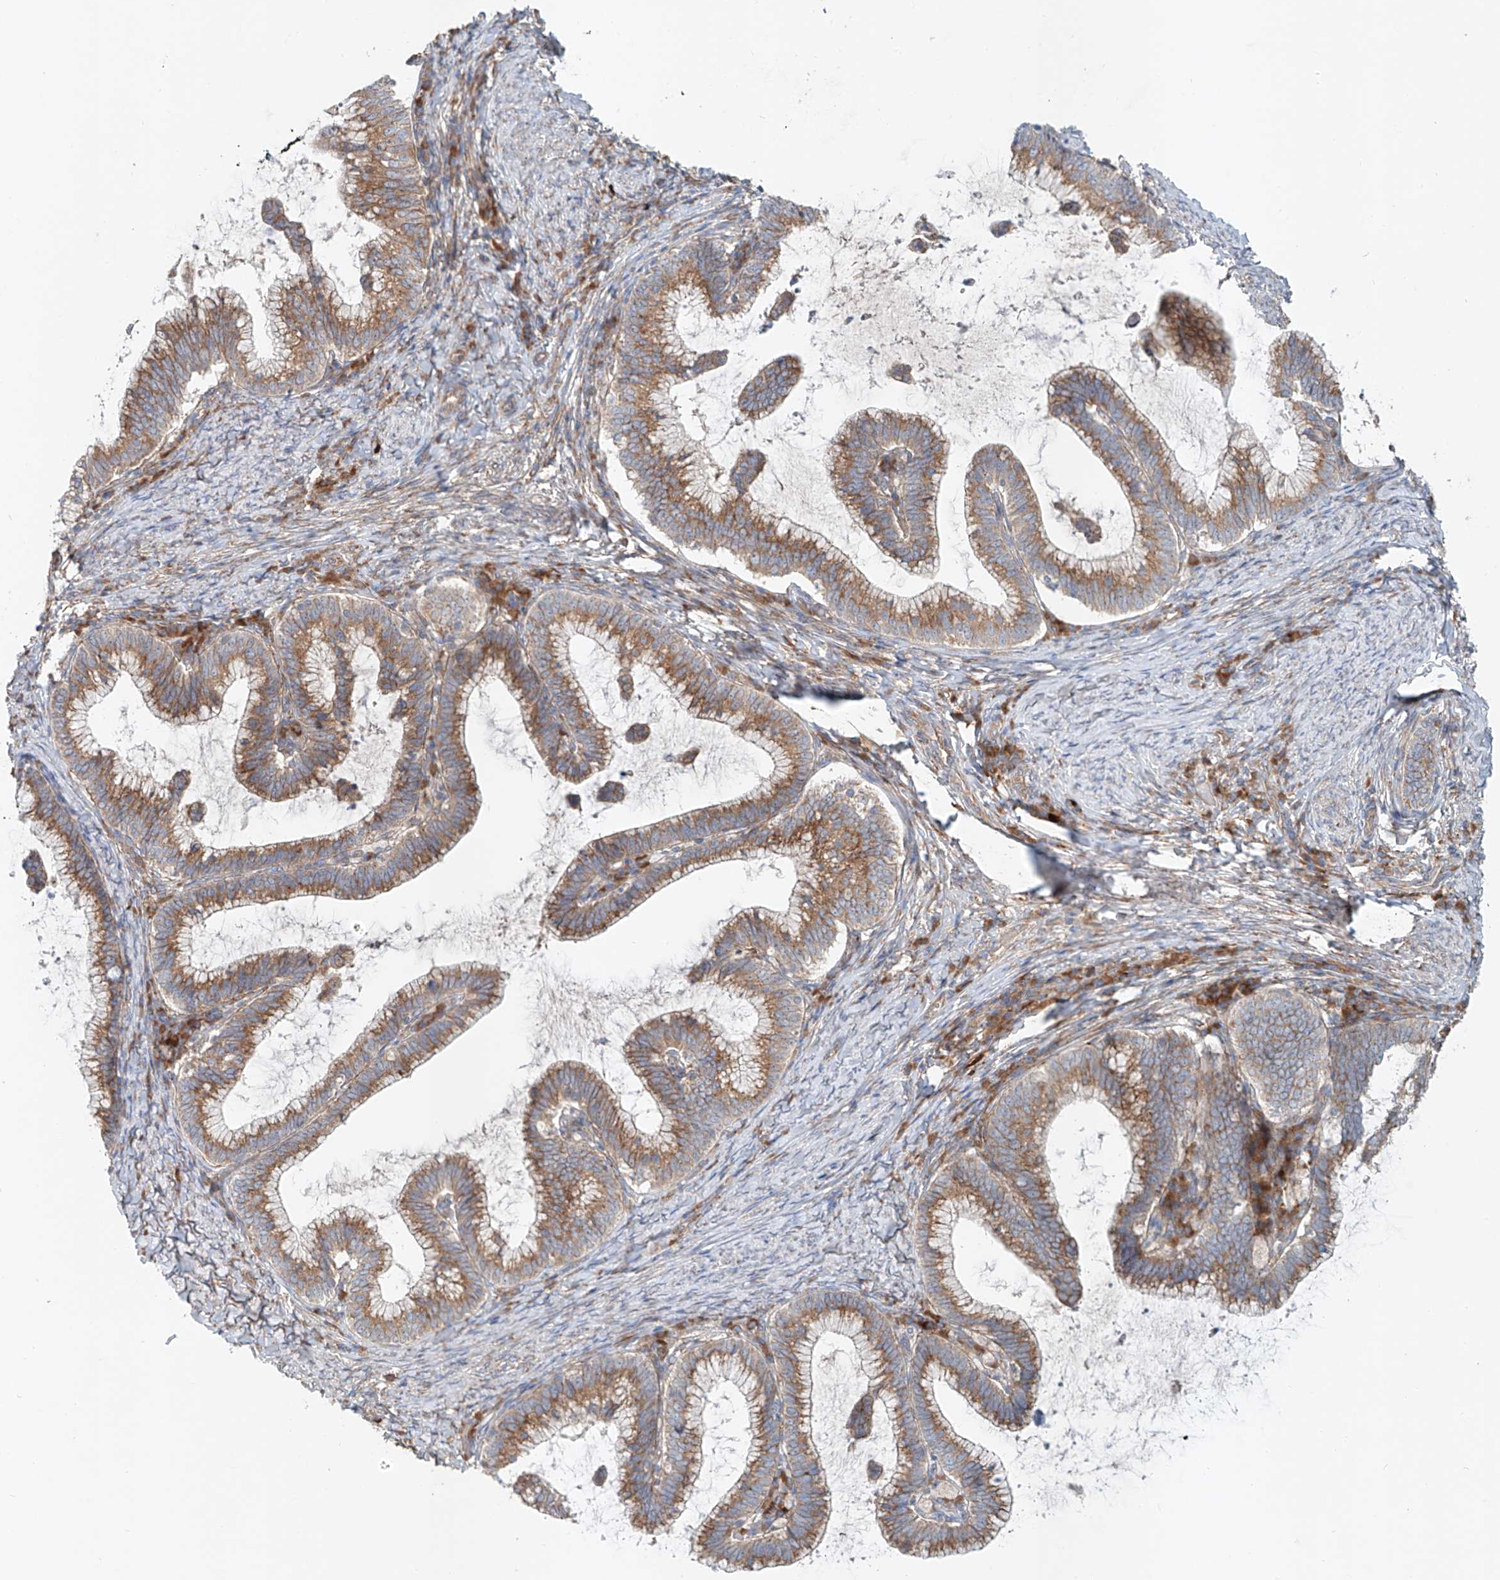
{"staining": {"intensity": "moderate", "quantity": ">75%", "location": "cytoplasmic/membranous"}, "tissue": "cervical cancer", "cell_type": "Tumor cells", "image_type": "cancer", "snomed": [{"axis": "morphology", "description": "Adenocarcinoma, NOS"}, {"axis": "topography", "description": "Cervix"}], "caption": "IHC (DAB (3,3'-diaminobenzidine)) staining of cervical cancer shows moderate cytoplasmic/membranous protein staining in approximately >75% of tumor cells.", "gene": "SNAP29", "patient": {"sex": "female", "age": 36}}